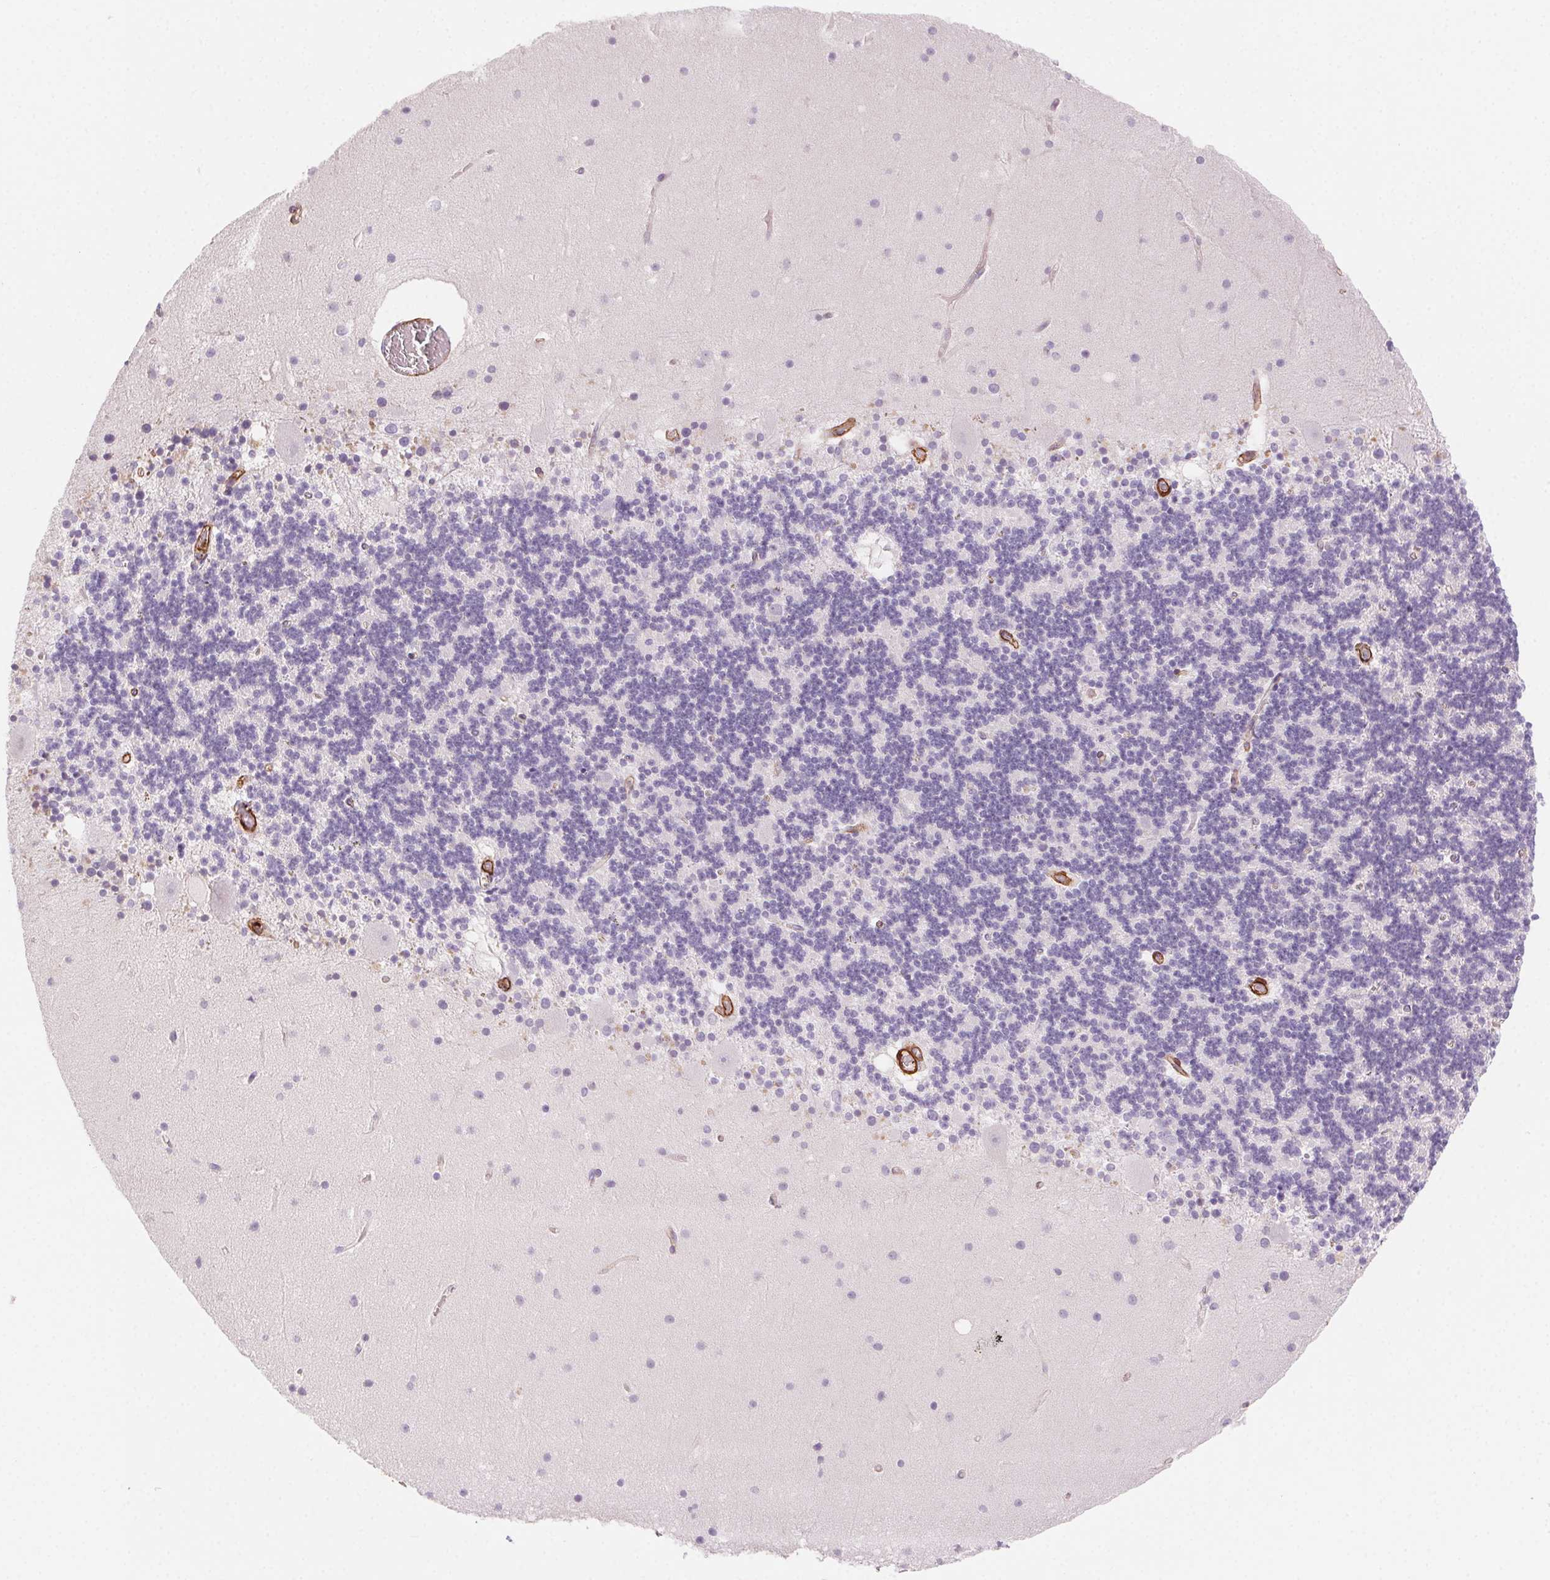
{"staining": {"intensity": "negative", "quantity": "none", "location": "none"}, "tissue": "cerebellum", "cell_type": "Cells in granular layer", "image_type": "normal", "snomed": [{"axis": "morphology", "description": "Normal tissue, NOS"}, {"axis": "topography", "description": "Cerebellum"}], "caption": "IHC histopathology image of normal cerebellum: human cerebellum stained with DAB (3,3'-diaminobenzidine) exhibits no significant protein staining in cells in granular layer.", "gene": "GPX8", "patient": {"sex": "male", "age": 70}}